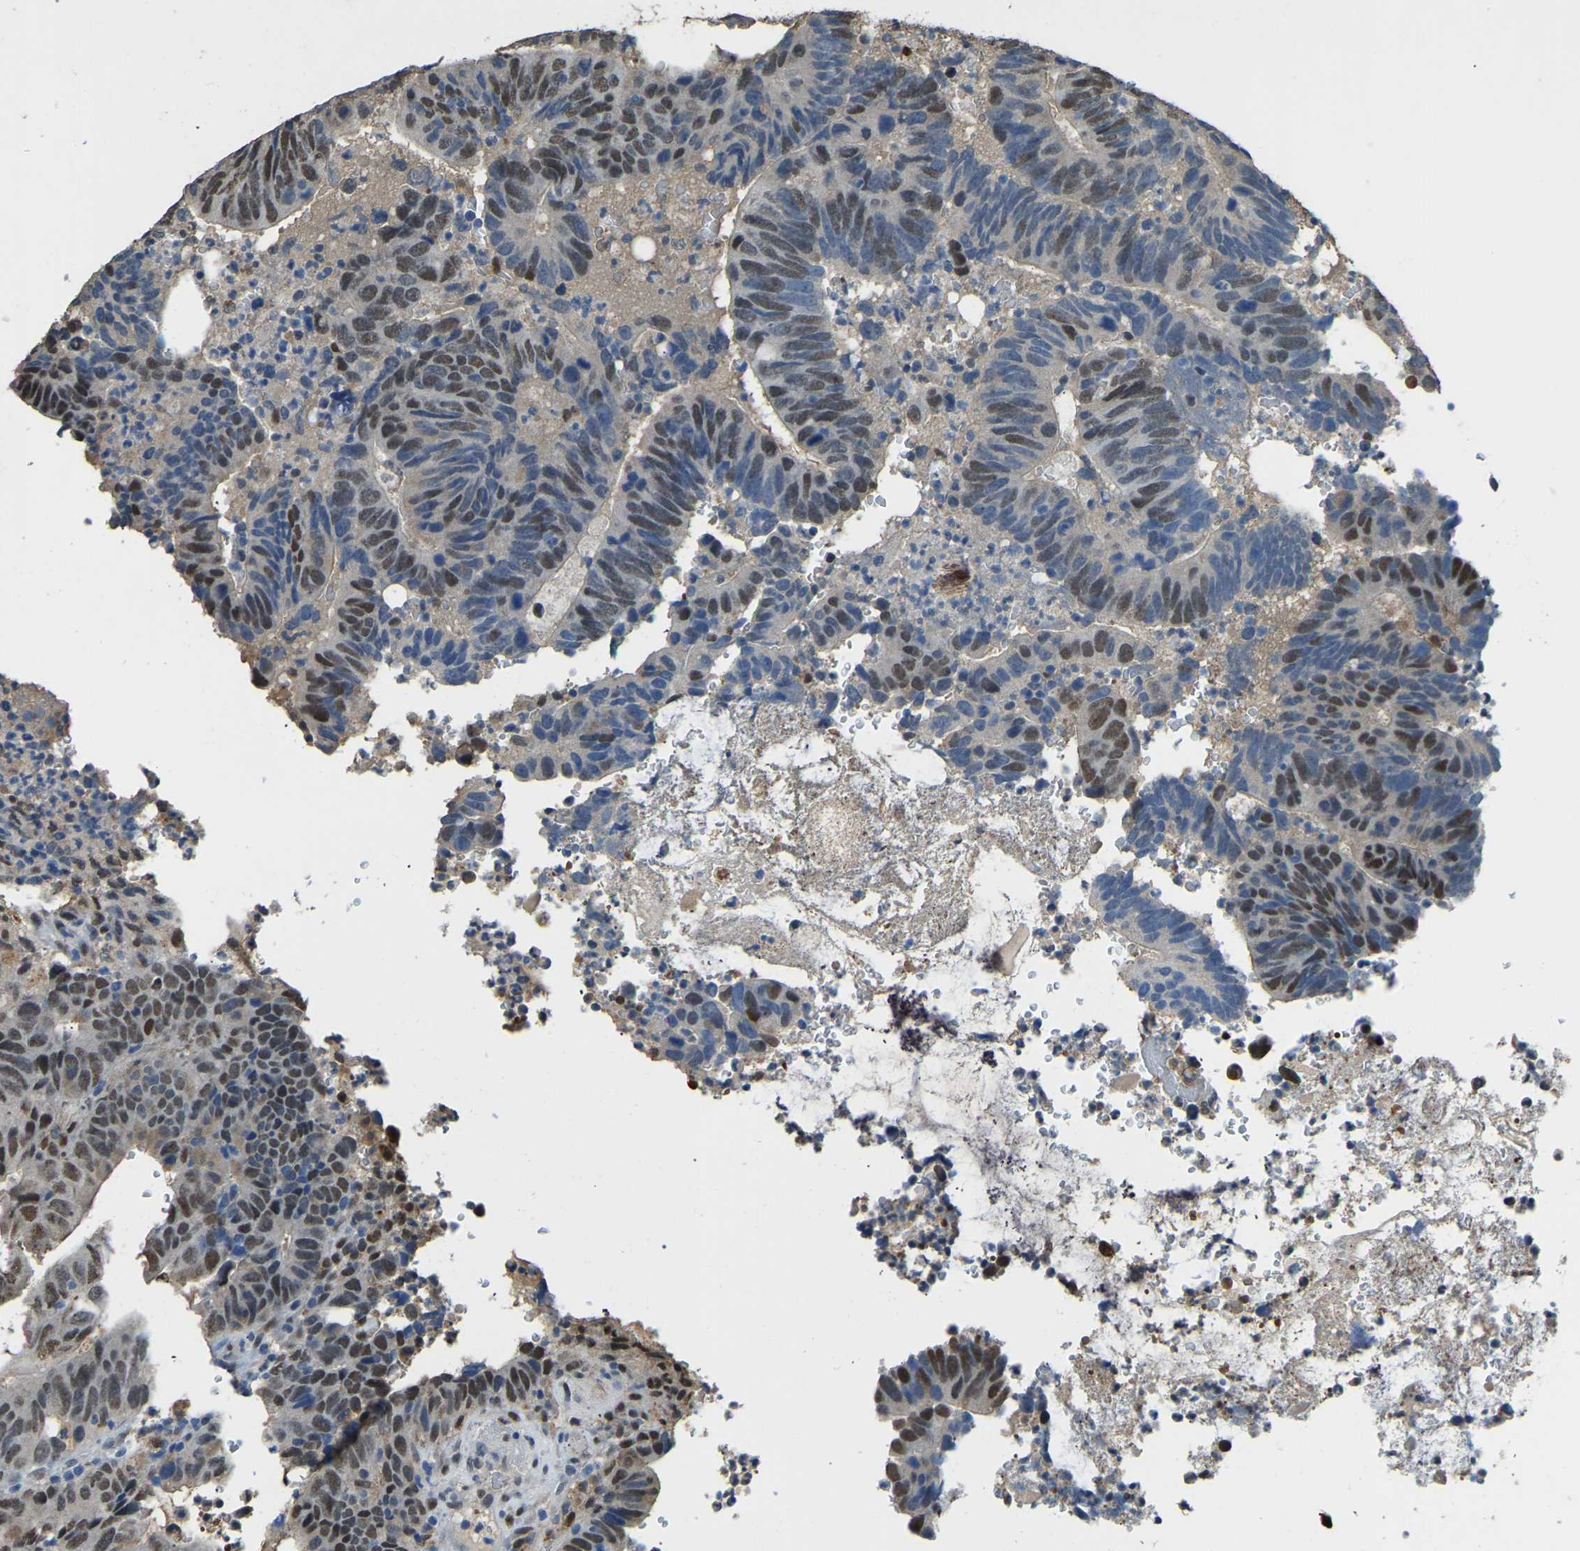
{"staining": {"intensity": "moderate", "quantity": ">75%", "location": "nuclear"}, "tissue": "colorectal cancer", "cell_type": "Tumor cells", "image_type": "cancer", "snomed": [{"axis": "morphology", "description": "Adenocarcinoma, NOS"}, {"axis": "topography", "description": "Colon"}], "caption": "Immunohistochemistry image of human adenocarcinoma (colorectal) stained for a protein (brown), which shows medium levels of moderate nuclear positivity in approximately >75% of tumor cells.", "gene": "NANS", "patient": {"sex": "male", "age": 56}}